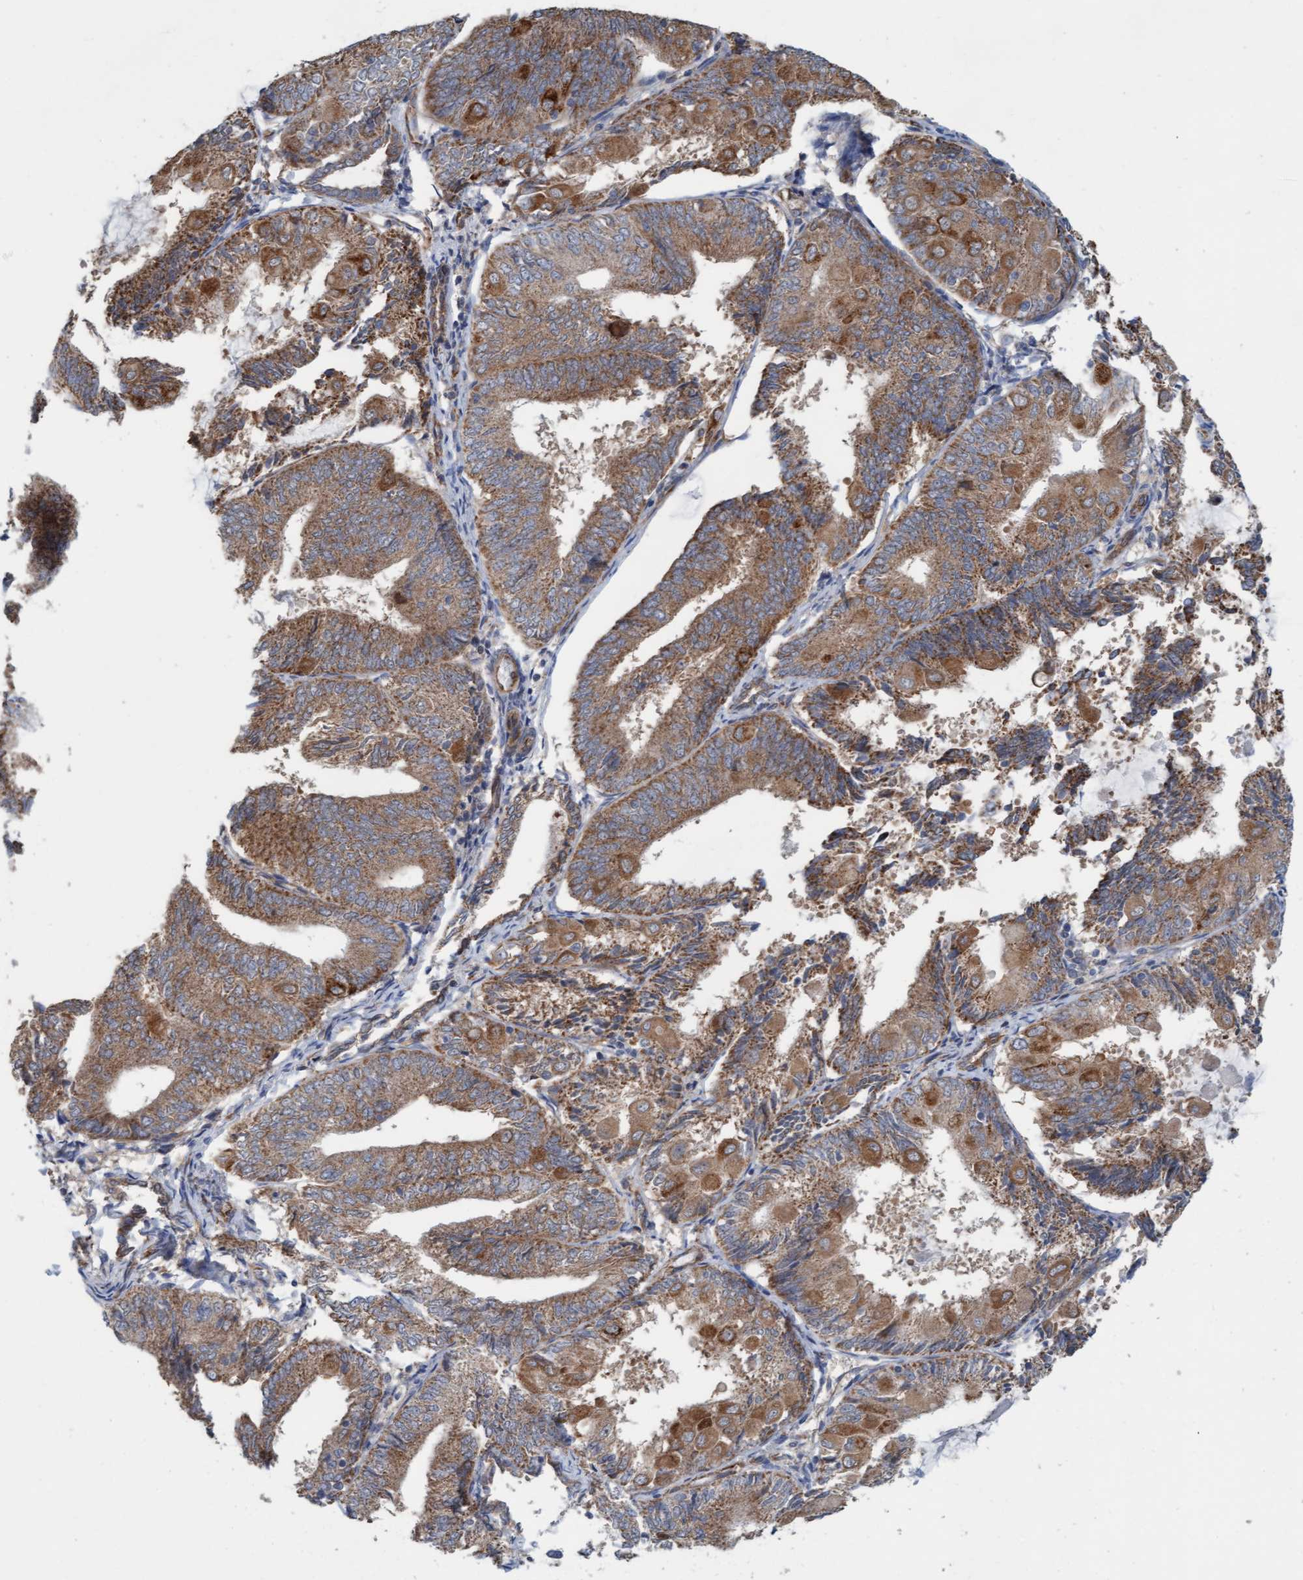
{"staining": {"intensity": "moderate", "quantity": ">75%", "location": "cytoplasmic/membranous"}, "tissue": "endometrial cancer", "cell_type": "Tumor cells", "image_type": "cancer", "snomed": [{"axis": "morphology", "description": "Adenocarcinoma, NOS"}, {"axis": "topography", "description": "Endometrium"}], "caption": "This is an image of immunohistochemistry staining of adenocarcinoma (endometrial), which shows moderate expression in the cytoplasmic/membranous of tumor cells.", "gene": "ZNF566", "patient": {"sex": "female", "age": 81}}